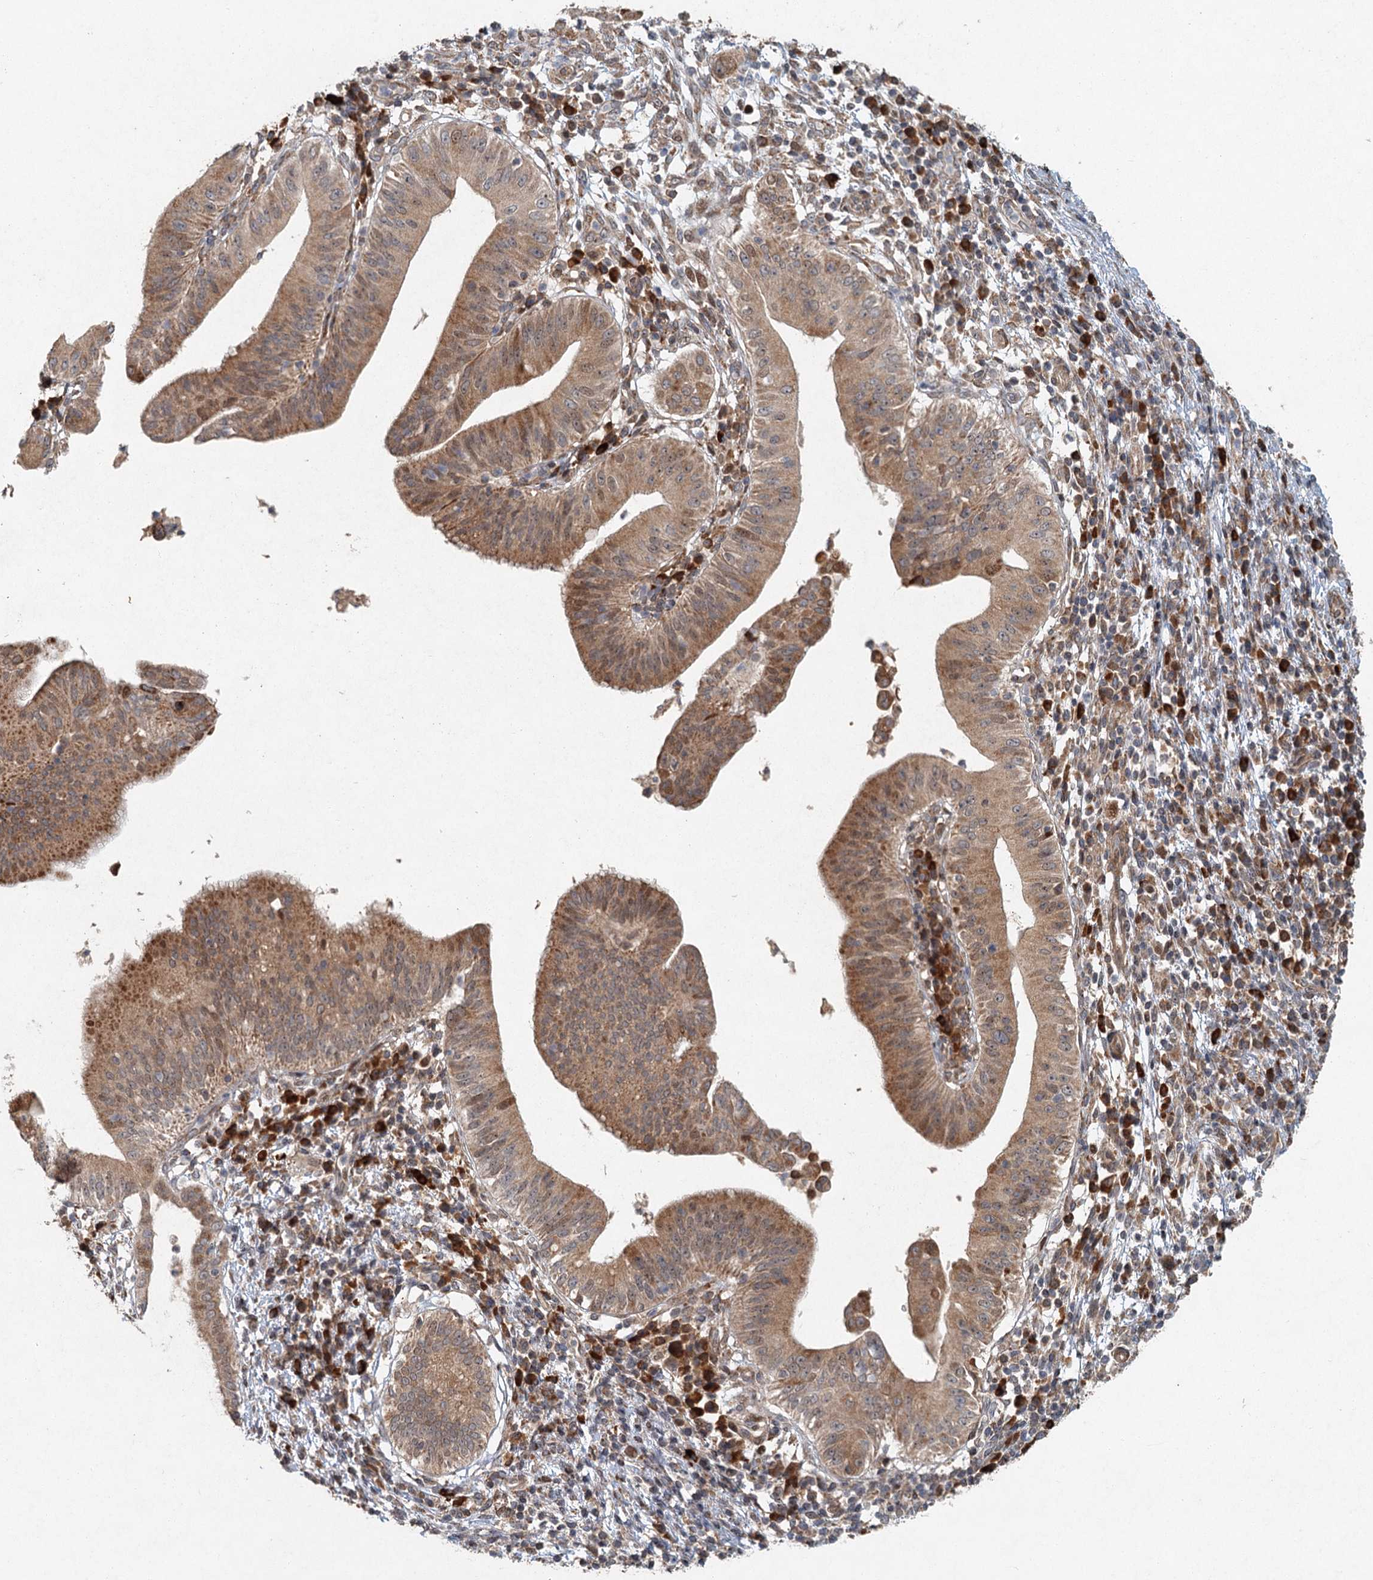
{"staining": {"intensity": "moderate", "quantity": ">75%", "location": "cytoplasmic/membranous"}, "tissue": "pancreatic cancer", "cell_type": "Tumor cells", "image_type": "cancer", "snomed": [{"axis": "morphology", "description": "Adenocarcinoma, NOS"}, {"axis": "topography", "description": "Pancreas"}], "caption": "Immunohistochemical staining of pancreatic adenocarcinoma reveals medium levels of moderate cytoplasmic/membranous positivity in approximately >75% of tumor cells. (Brightfield microscopy of DAB IHC at high magnification).", "gene": "SRPX2", "patient": {"sex": "male", "age": 68}}